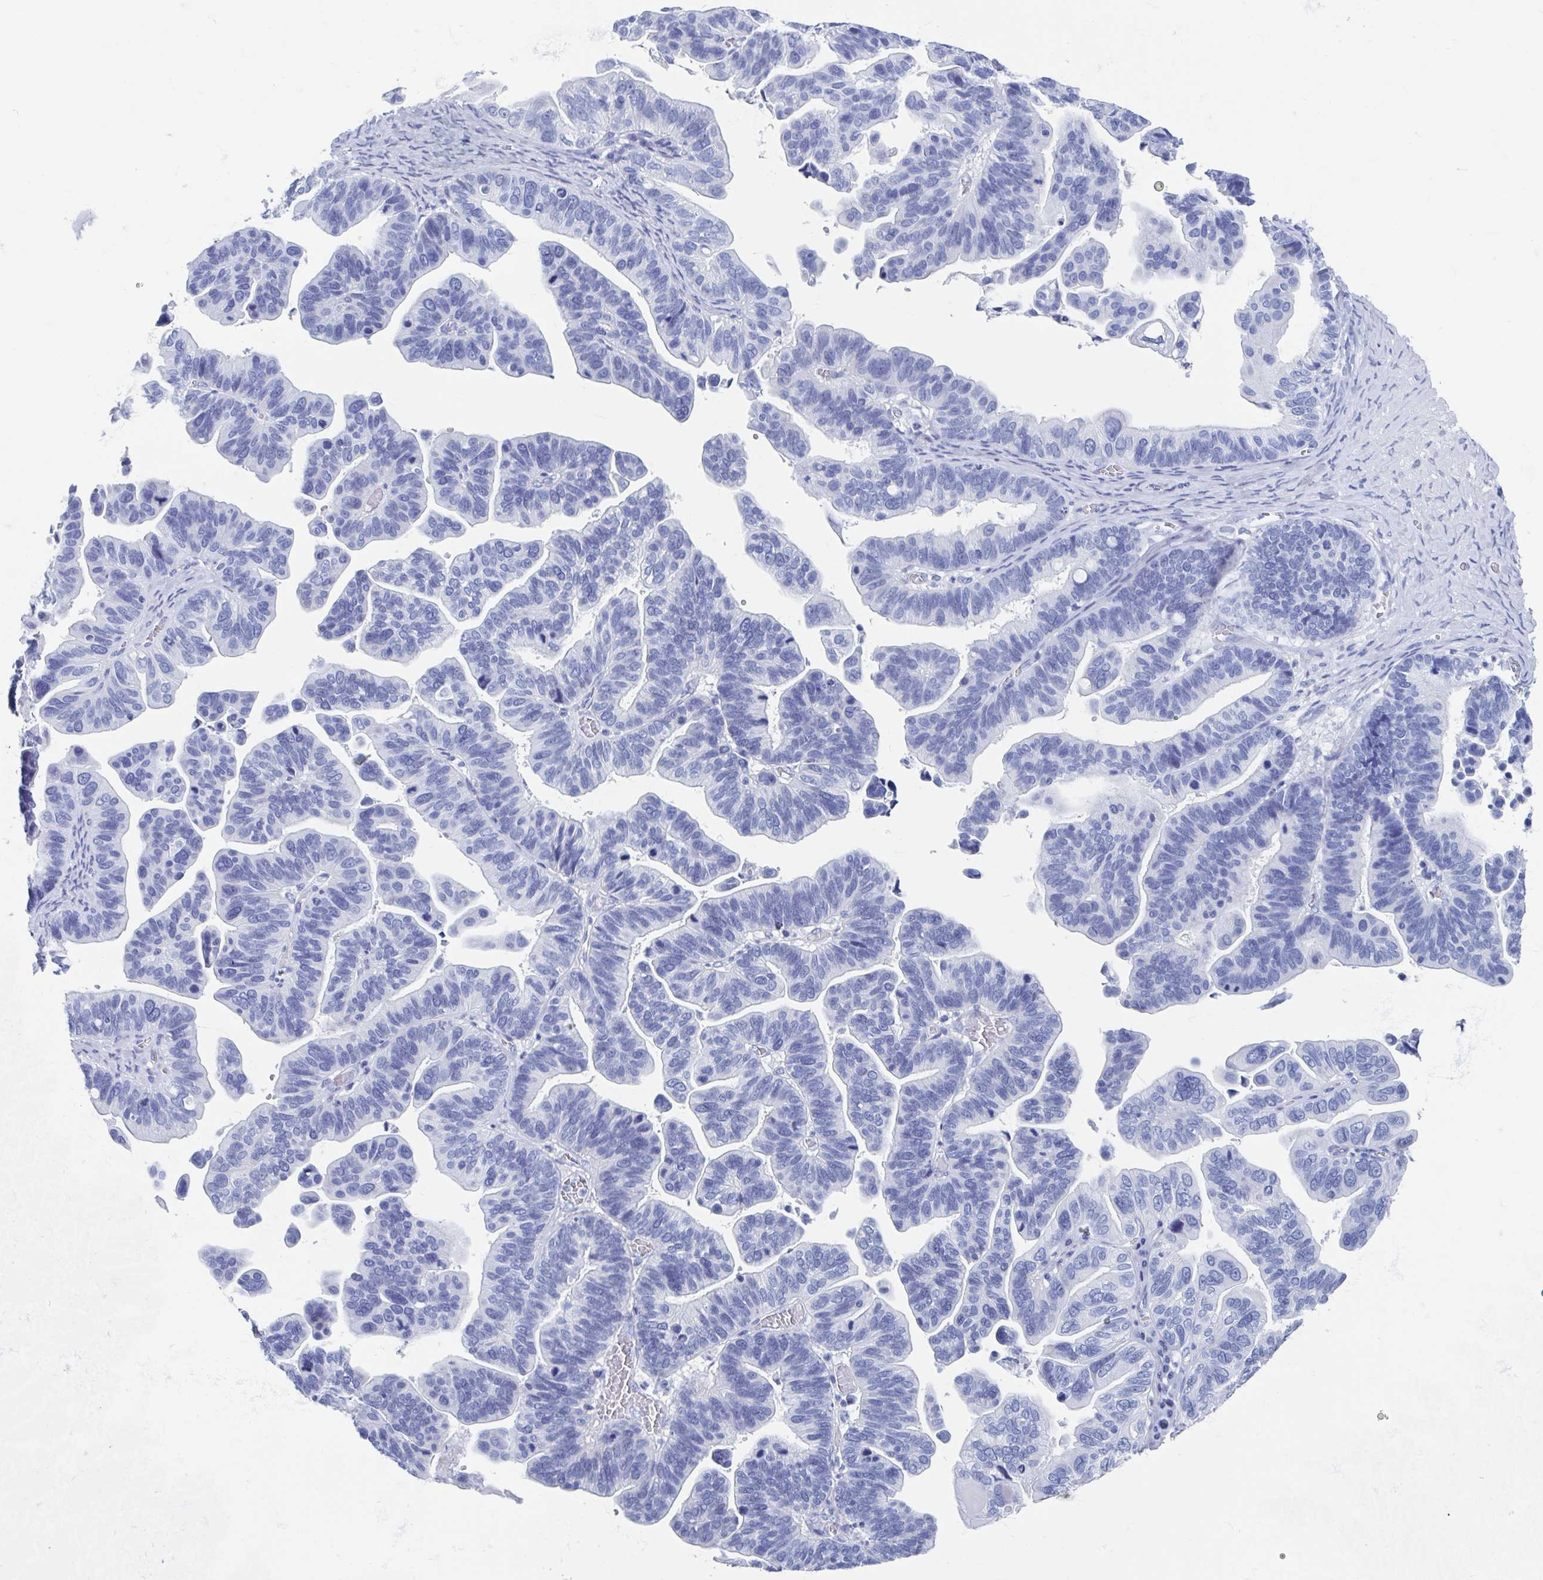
{"staining": {"intensity": "negative", "quantity": "none", "location": "none"}, "tissue": "ovarian cancer", "cell_type": "Tumor cells", "image_type": "cancer", "snomed": [{"axis": "morphology", "description": "Cystadenocarcinoma, serous, NOS"}, {"axis": "topography", "description": "Ovary"}], "caption": "Tumor cells are negative for protein expression in human ovarian serous cystadenocarcinoma.", "gene": "C10orf53", "patient": {"sex": "female", "age": 56}}